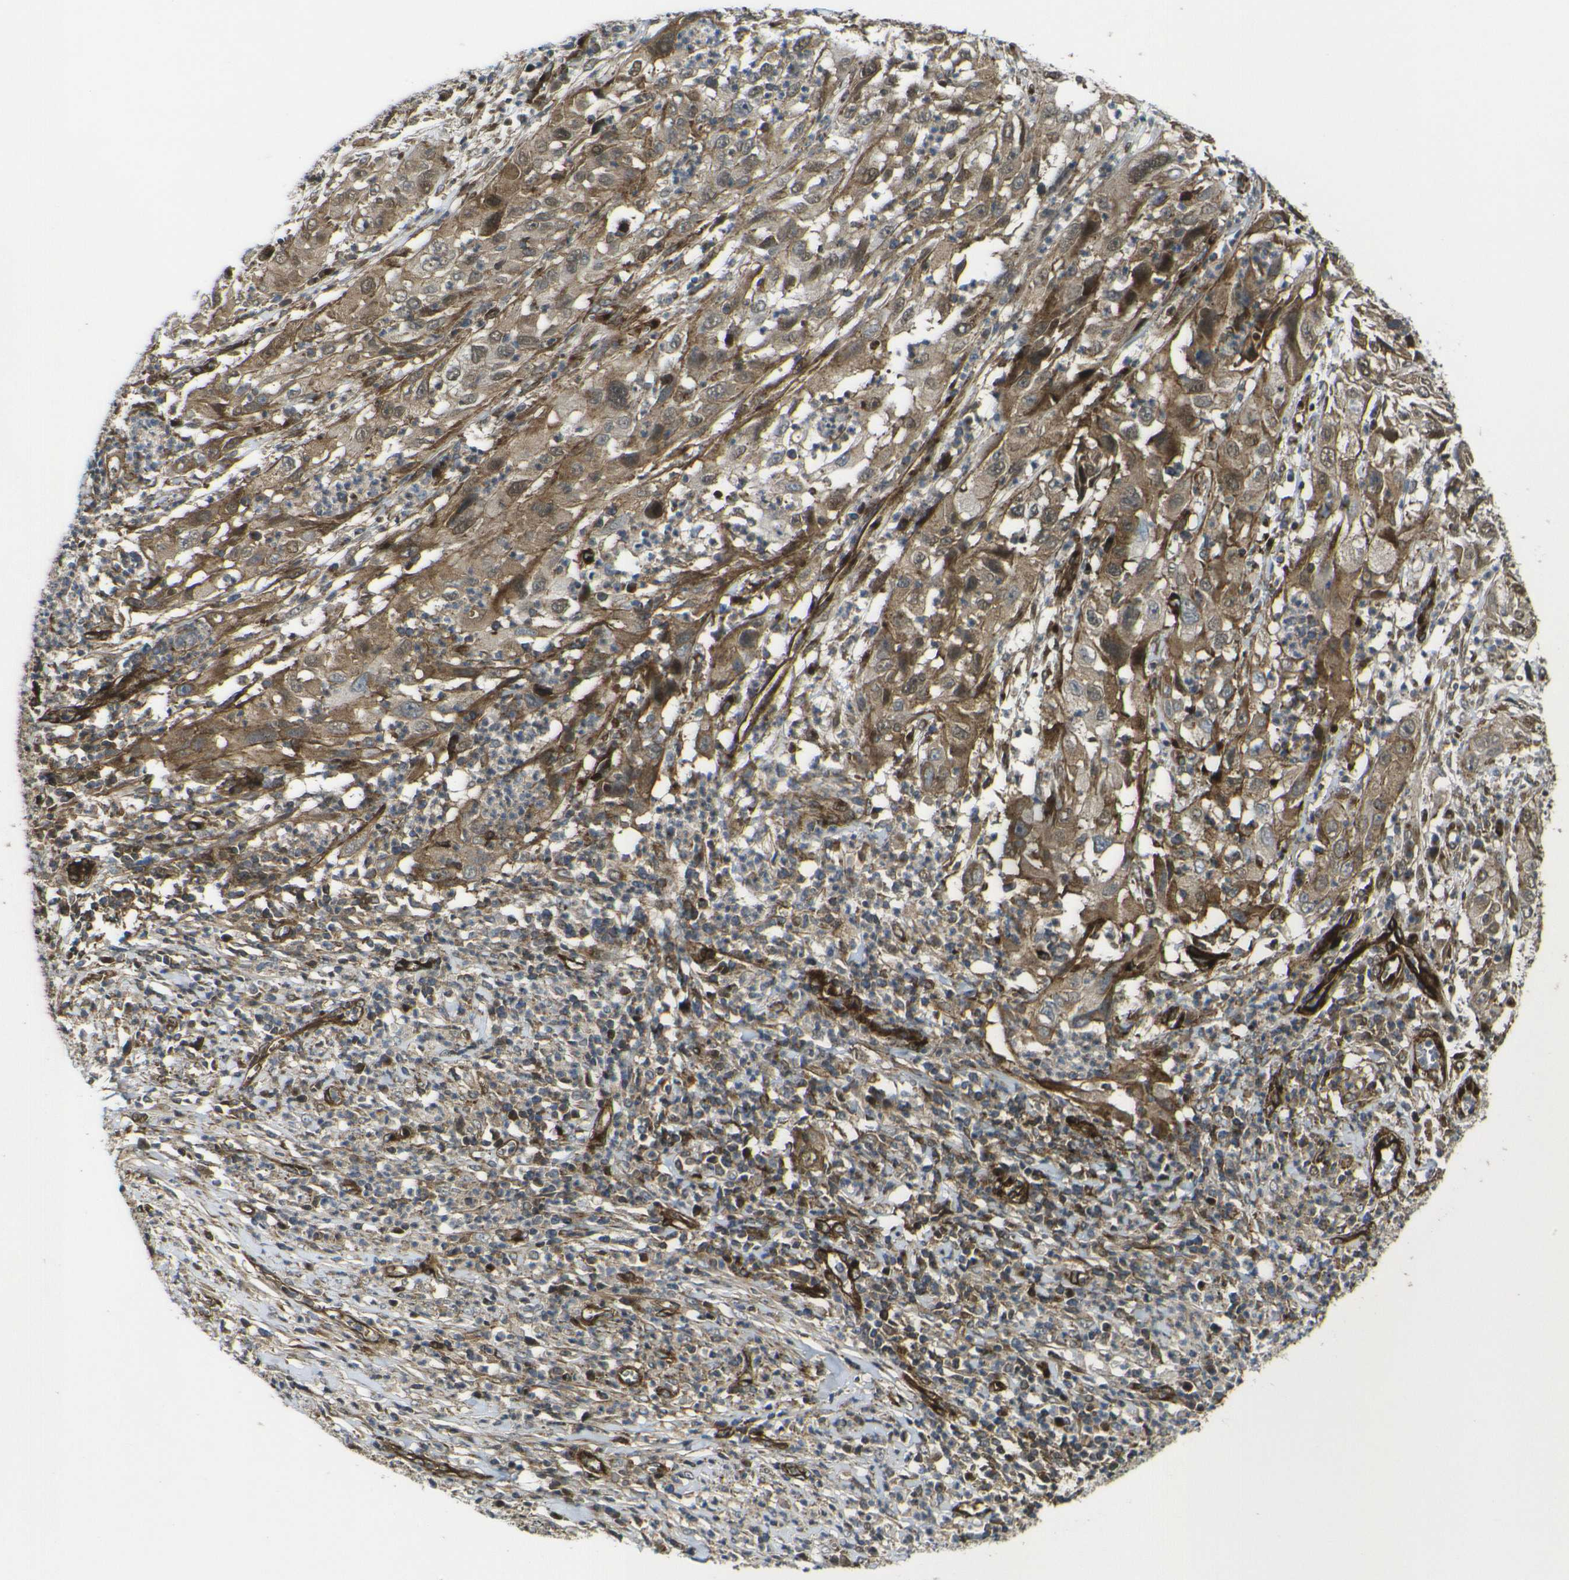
{"staining": {"intensity": "moderate", "quantity": ">75%", "location": "cytoplasmic/membranous,nuclear"}, "tissue": "cervical cancer", "cell_type": "Tumor cells", "image_type": "cancer", "snomed": [{"axis": "morphology", "description": "Squamous cell carcinoma, NOS"}, {"axis": "topography", "description": "Cervix"}], "caption": "Protein staining shows moderate cytoplasmic/membranous and nuclear positivity in about >75% of tumor cells in cervical cancer. (brown staining indicates protein expression, while blue staining denotes nuclei).", "gene": "ECE1", "patient": {"sex": "female", "age": 32}}